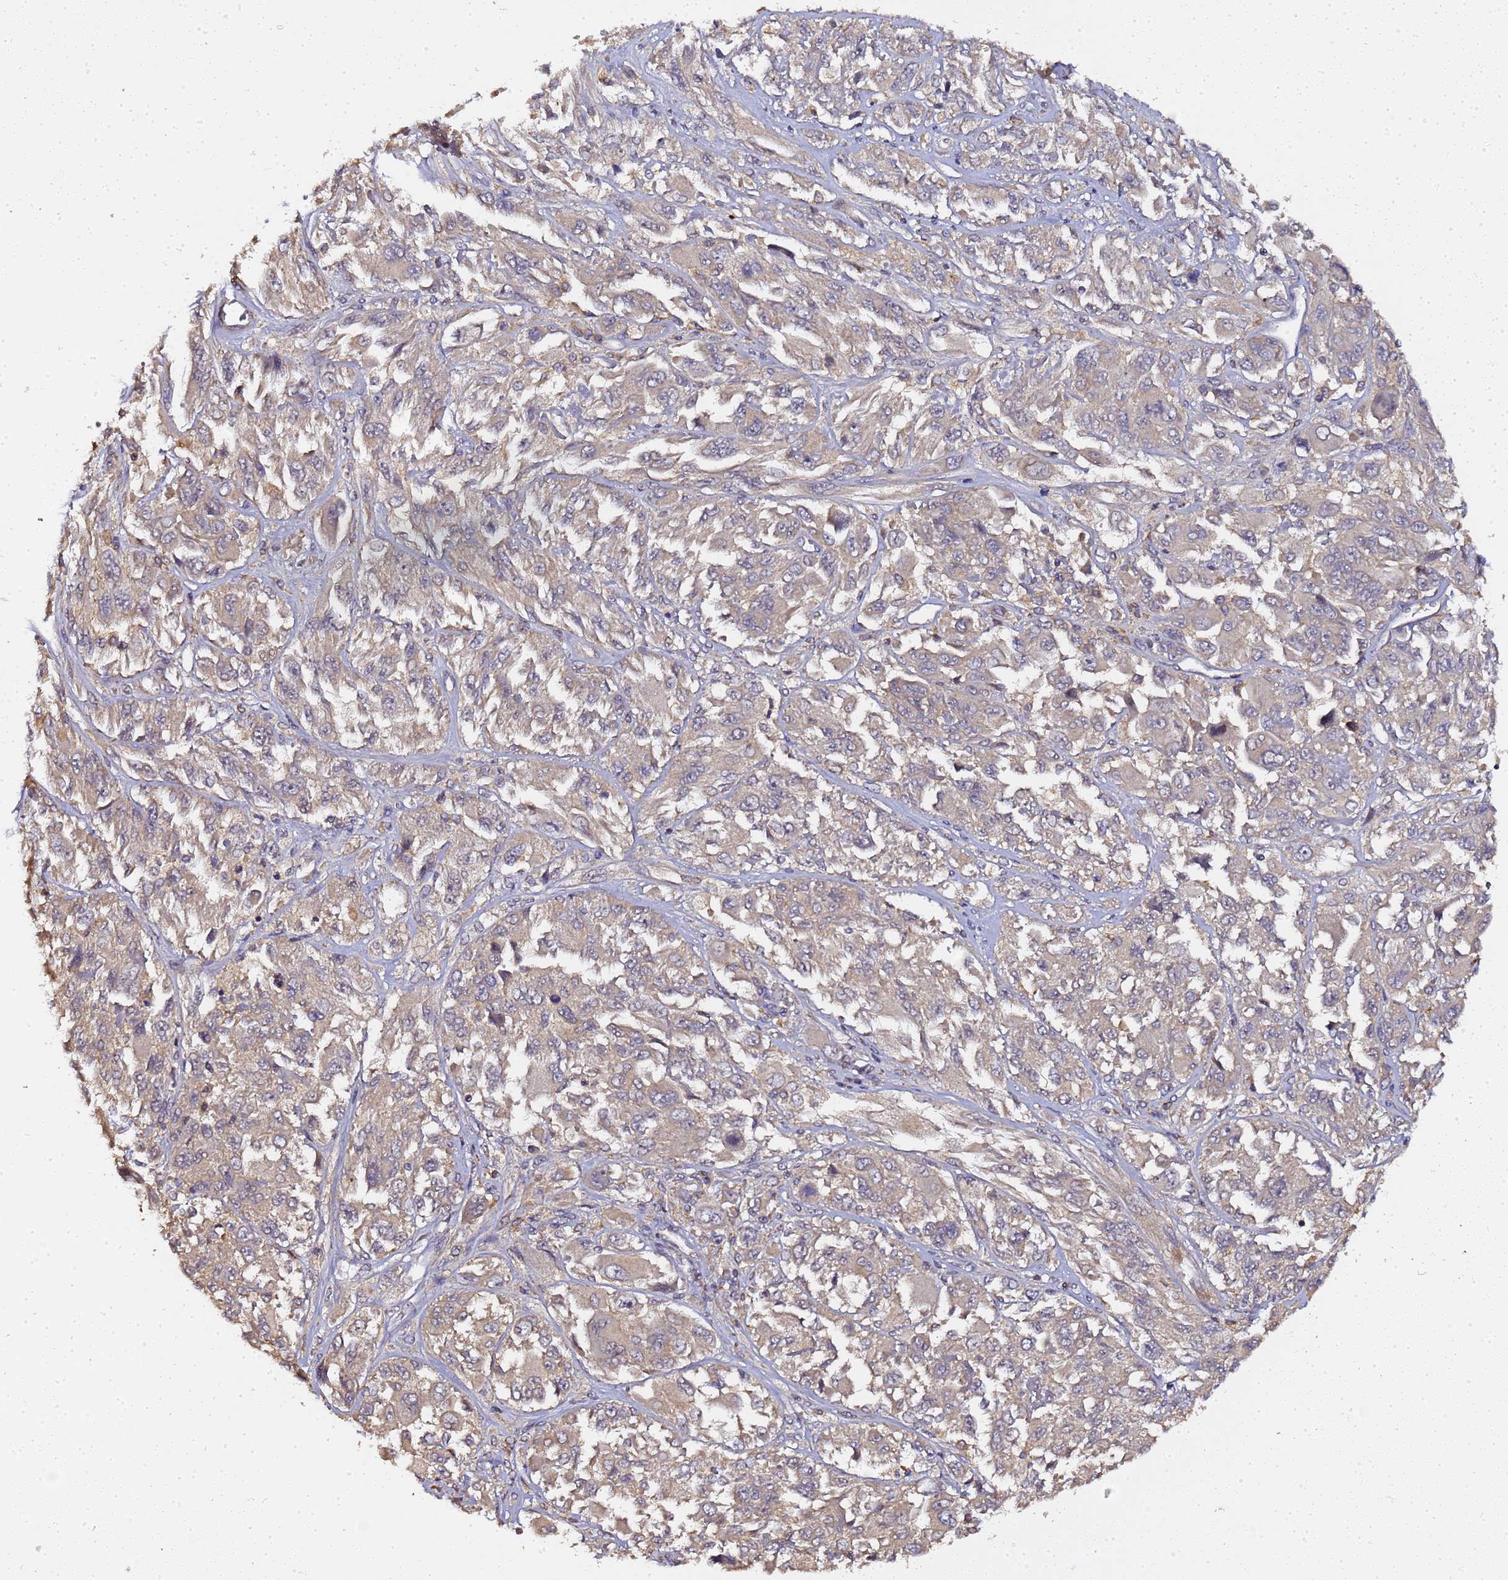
{"staining": {"intensity": "weak", "quantity": "25%-75%", "location": "cytoplasmic/membranous"}, "tissue": "melanoma", "cell_type": "Tumor cells", "image_type": "cancer", "snomed": [{"axis": "morphology", "description": "Malignant melanoma, NOS"}, {"axis": "topography", "description": "Skin"}], "caption": "Melanoma was stained to show a protein in brown. There is low levels of weak cytoplasmic/membranous expression in approximately 25%-75% of tumor cells.", "gene": "LGI4", "patient": {"sex": "female", "age": 91}}